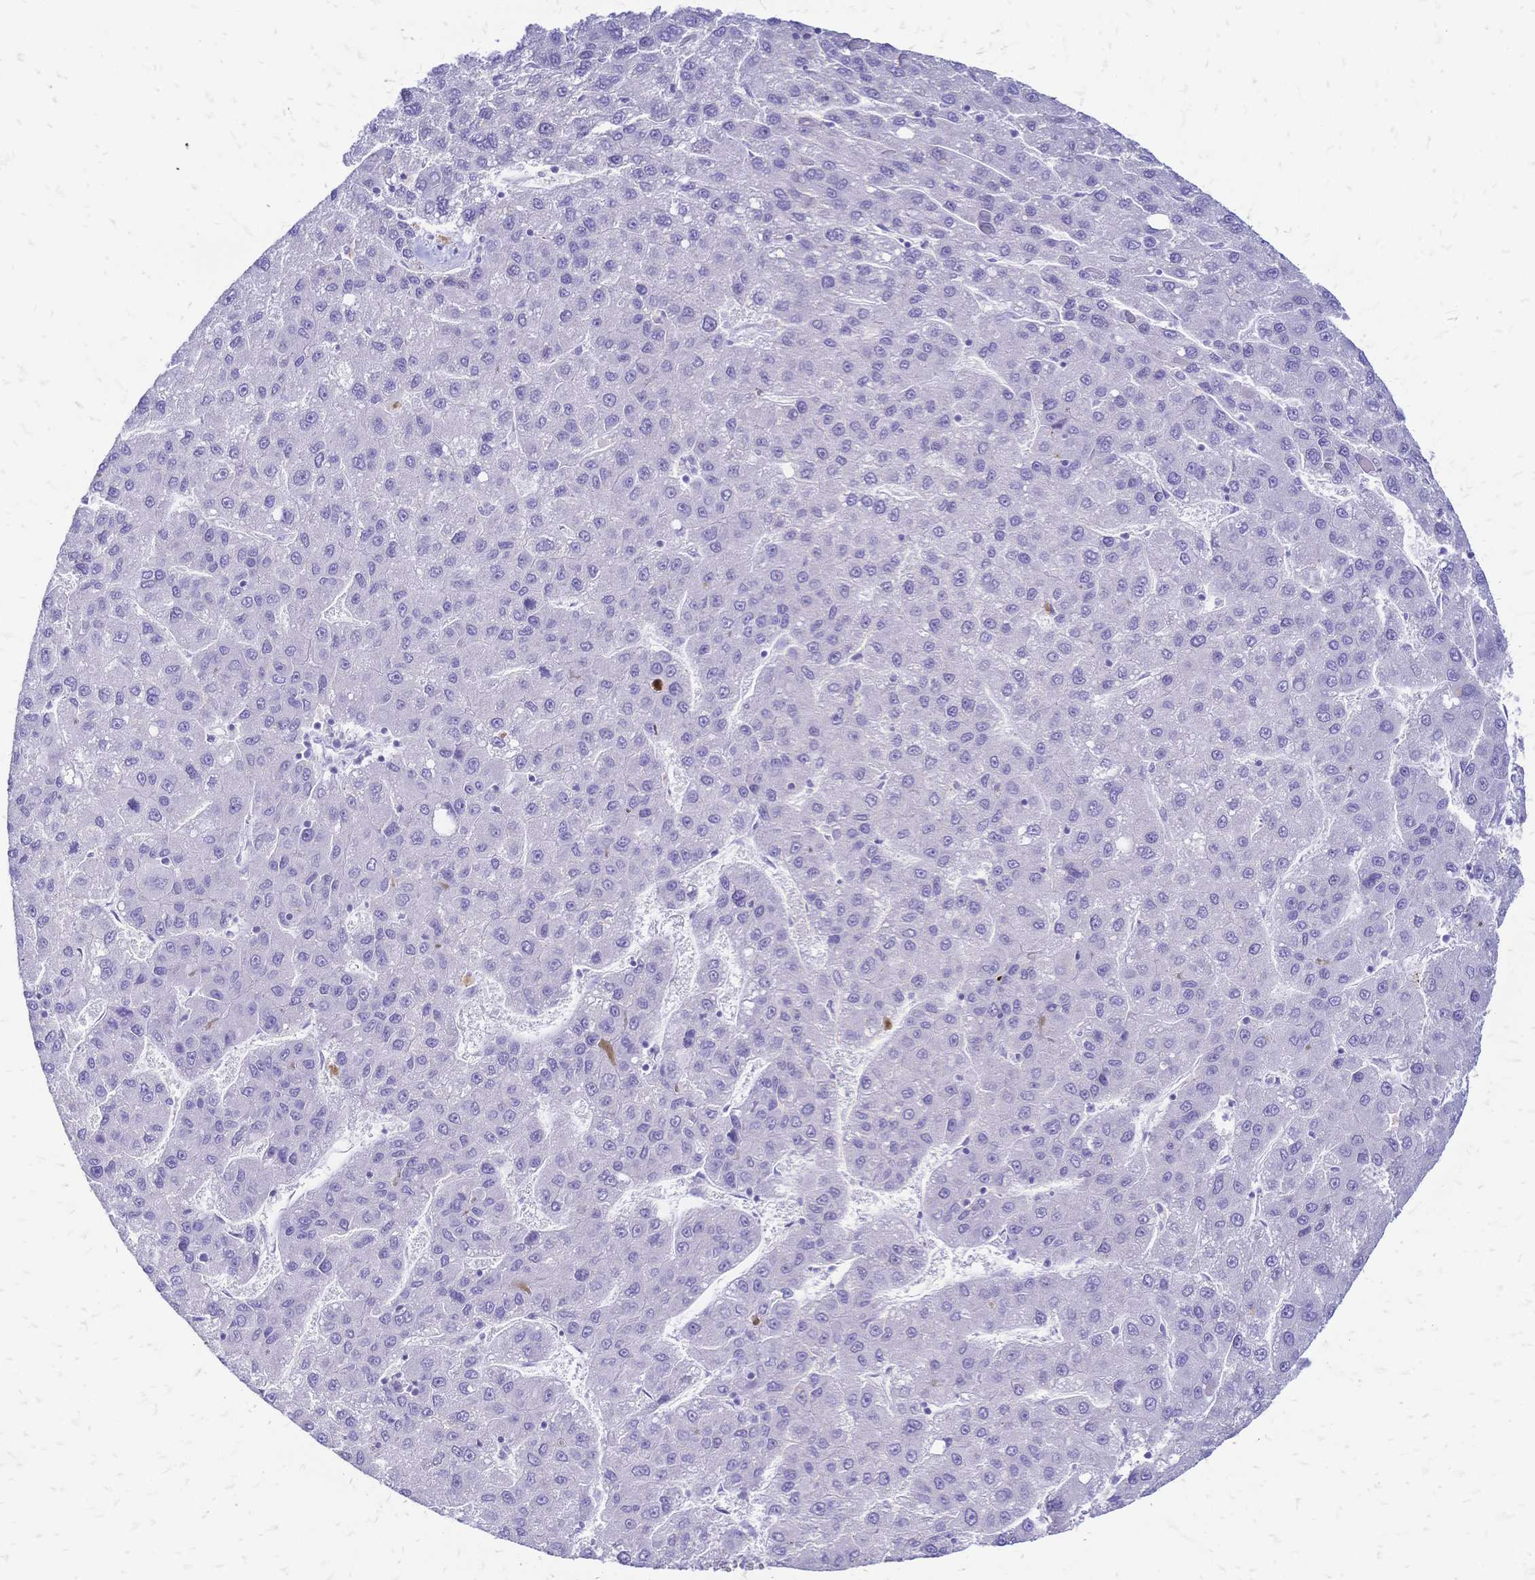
{"staining": {"intensity": "negative", "quantity": "none", "location": "none"}, "tissue": "liver cancer", "cell_type": "Tumor cells", "image_type": "cancer", "snomed": [{"axis": "morphology", "description": "Carcinoma, Hepatocellular, NOS"}, {"axis": "topography", "description": "Liver"}], "caption": "Image shows no protein positivity in tumor cells of liver hepatocellular carcinoma tissue.", "gene": "FA2H", "patient": {"sex": "female", "age": 82}}